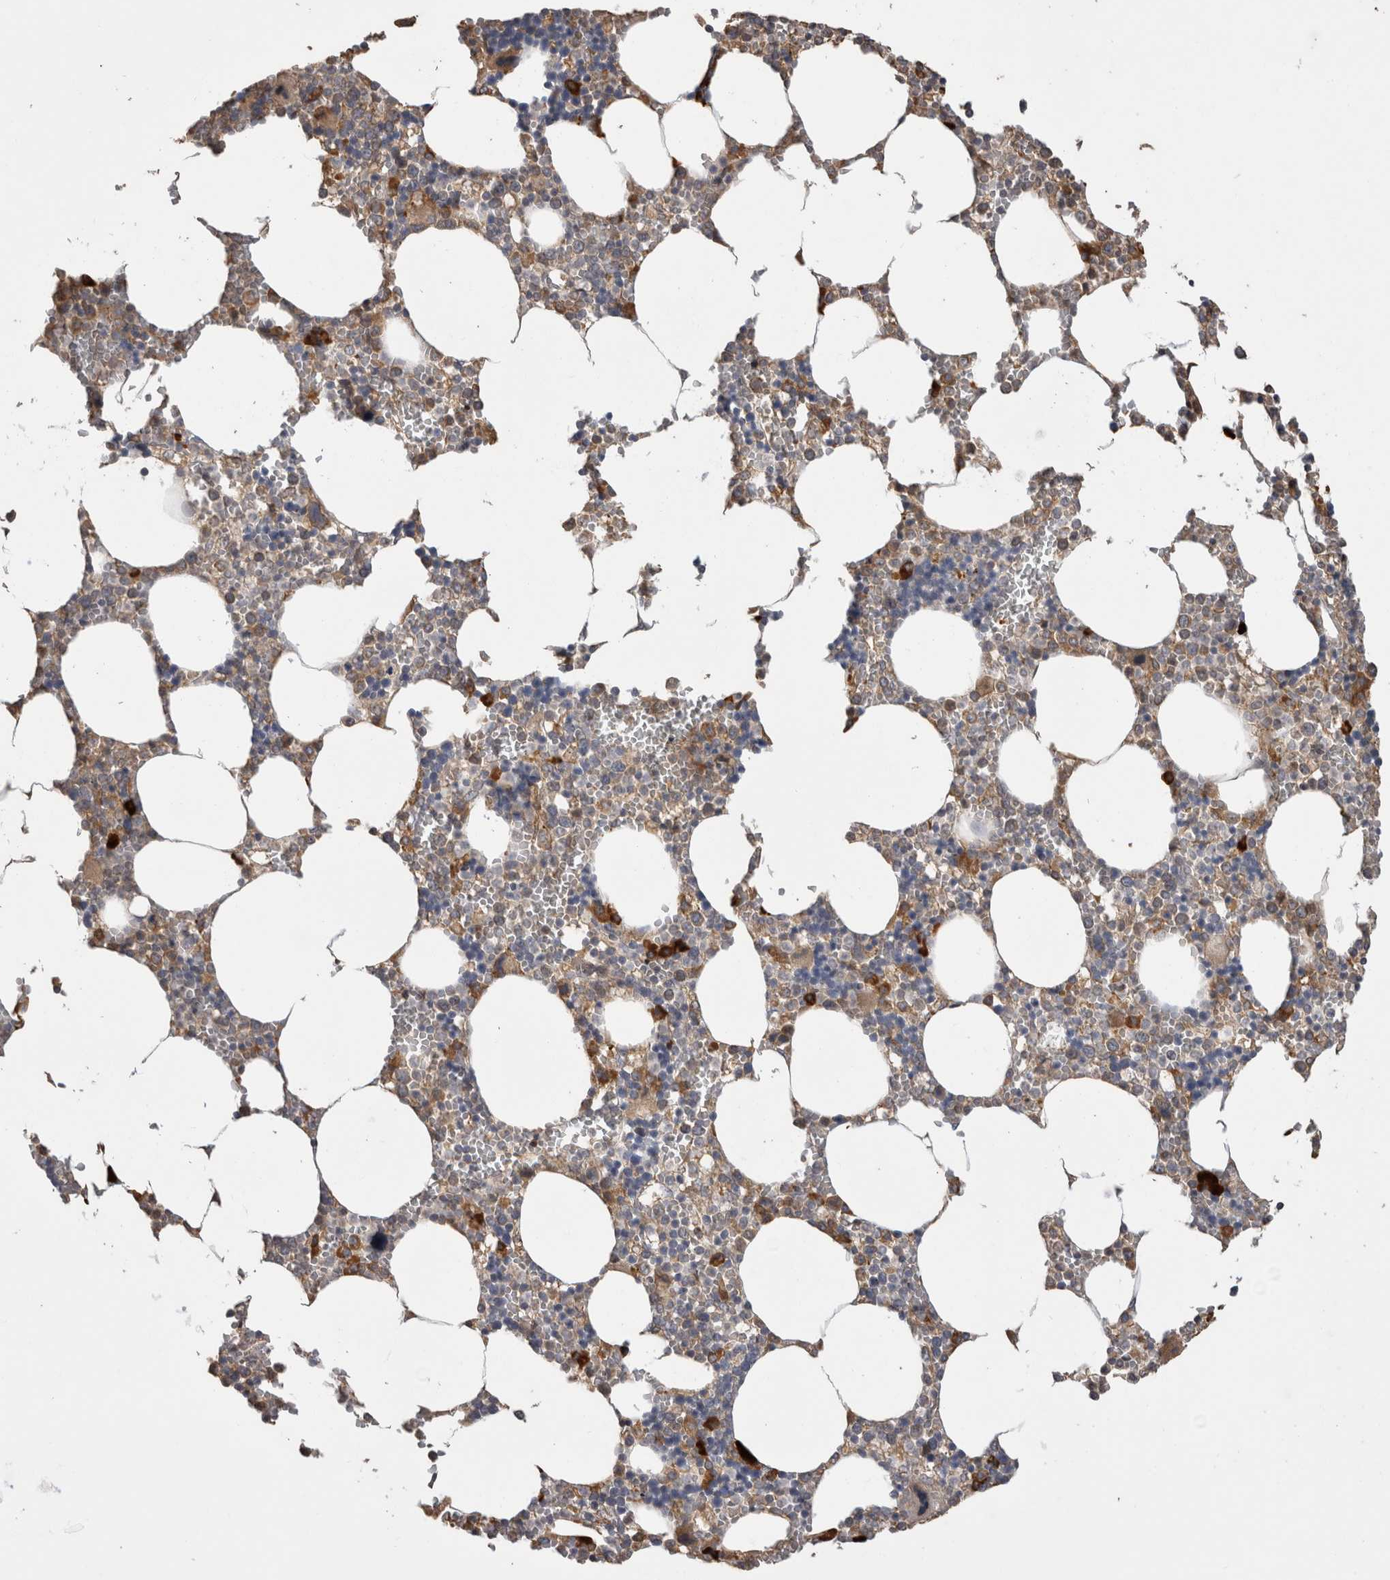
{"staining": {"intensity": "moderate", "quantity": "25%-75%", "location": "cytoplasmic/membranous"}, "tissue": "bone marrow", "cell_type": "Hematopoietic cells", "image_type": "normal", "snomed": [{"axis": "morphology", "description": "Normal tissue, NOS"}, {"axis": "topography", "description": "Bone marrow"}], "caption": "Protein analysis of unremarkable bone marrow demonstrates moderate cytoplasmic/membranous expression in about 25%-75% of hematopoietic cells. Using DAB (brown) and hematoxylin (blue) stains, captured at high magnification using brightfield microscopy.", "gene": "TBCE", "patient": {"sex": "male", "age": 70}}